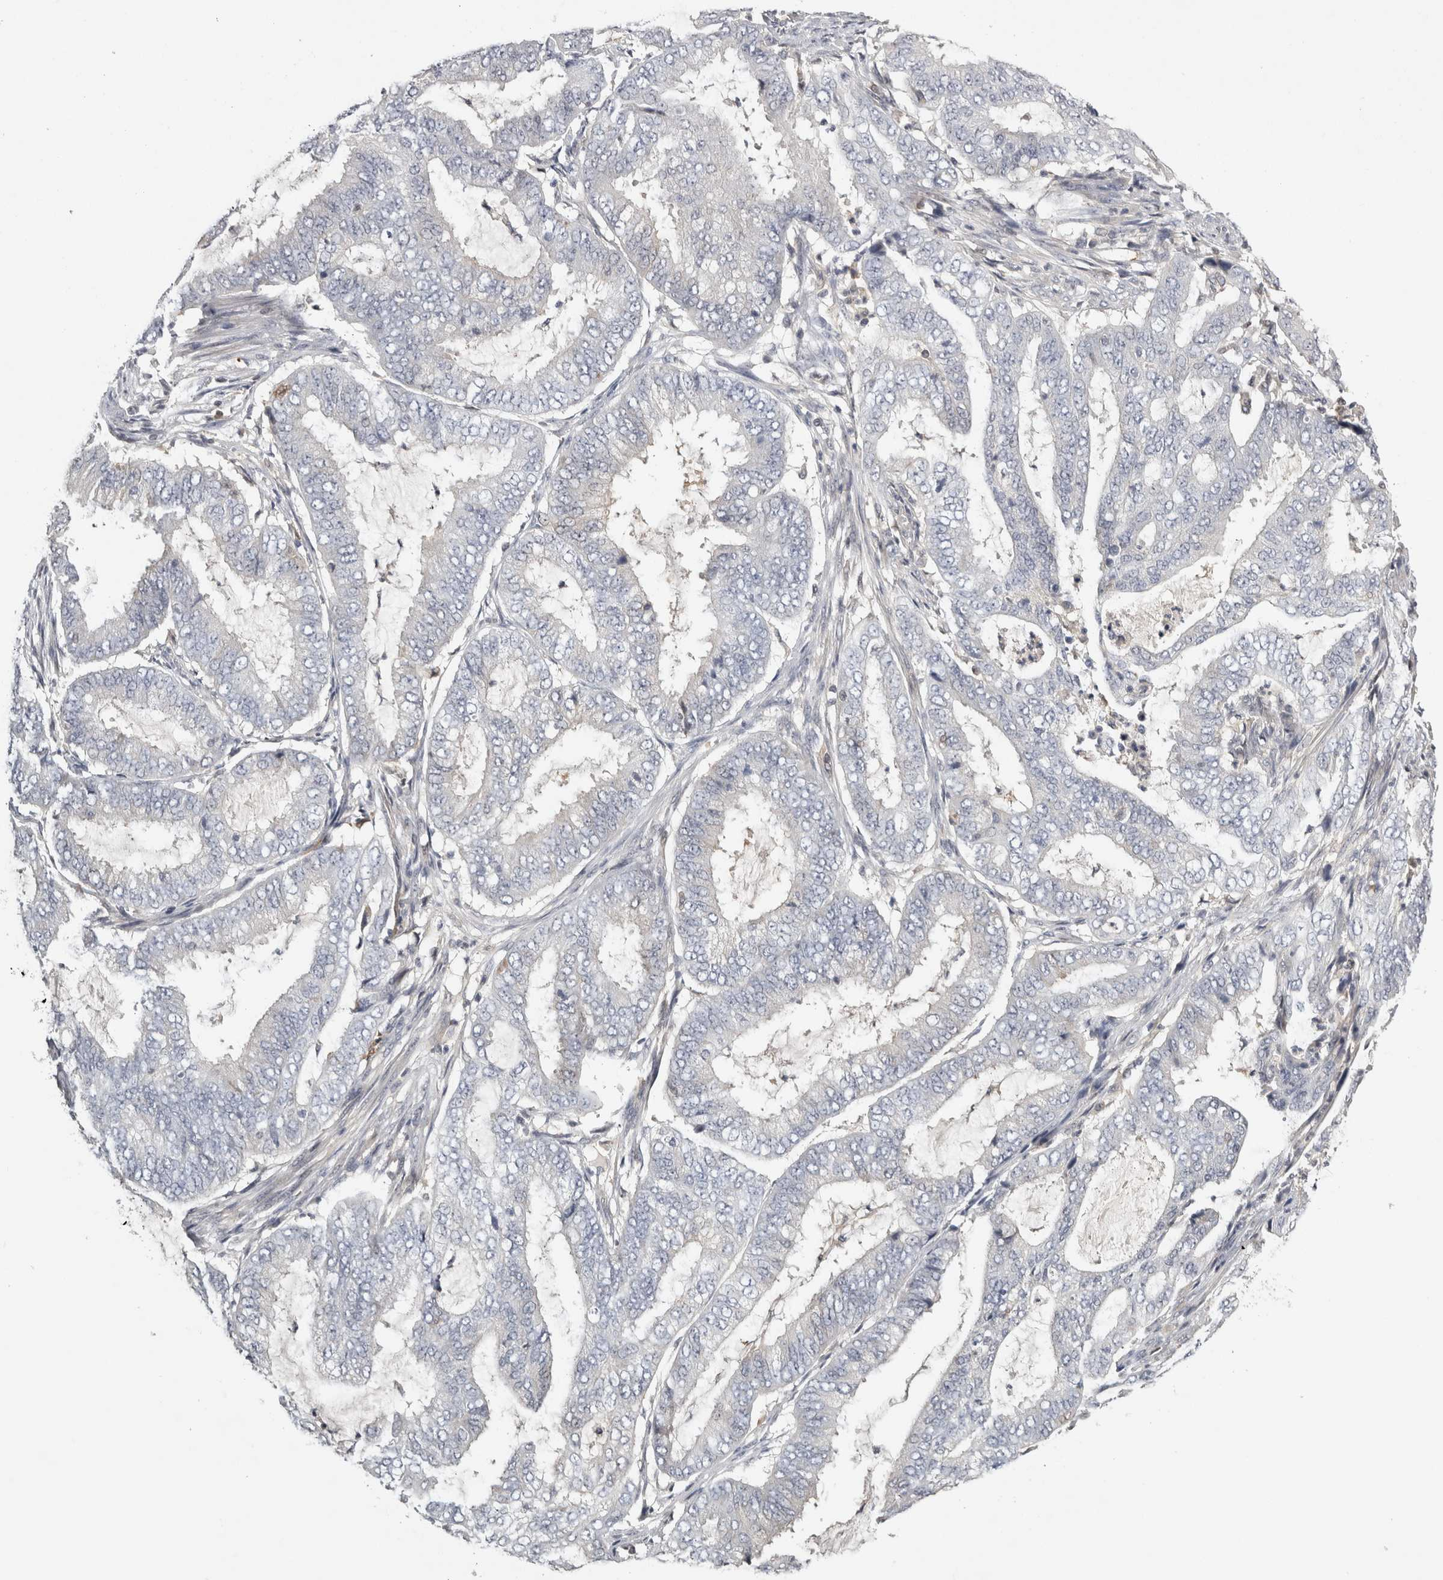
{"staining": {"intensity": "negative", "quantity": "none", "location": "none"}, "tissue": "endometrial cancer", "cell_type": "Tumor cells", "image_type": "cancer", "snomed": [{"axis": "morphology", "description": "Adenocarcinoma, NOS"}, {"axis": "topography", "description": "Endometrium"}], "caption": "IHC of human endometrial cancer (adenocarcinoma) reveals no staining in tumor cells.", "gene": "ACAT2", "patient": {"sex": "female", "age": 51}}